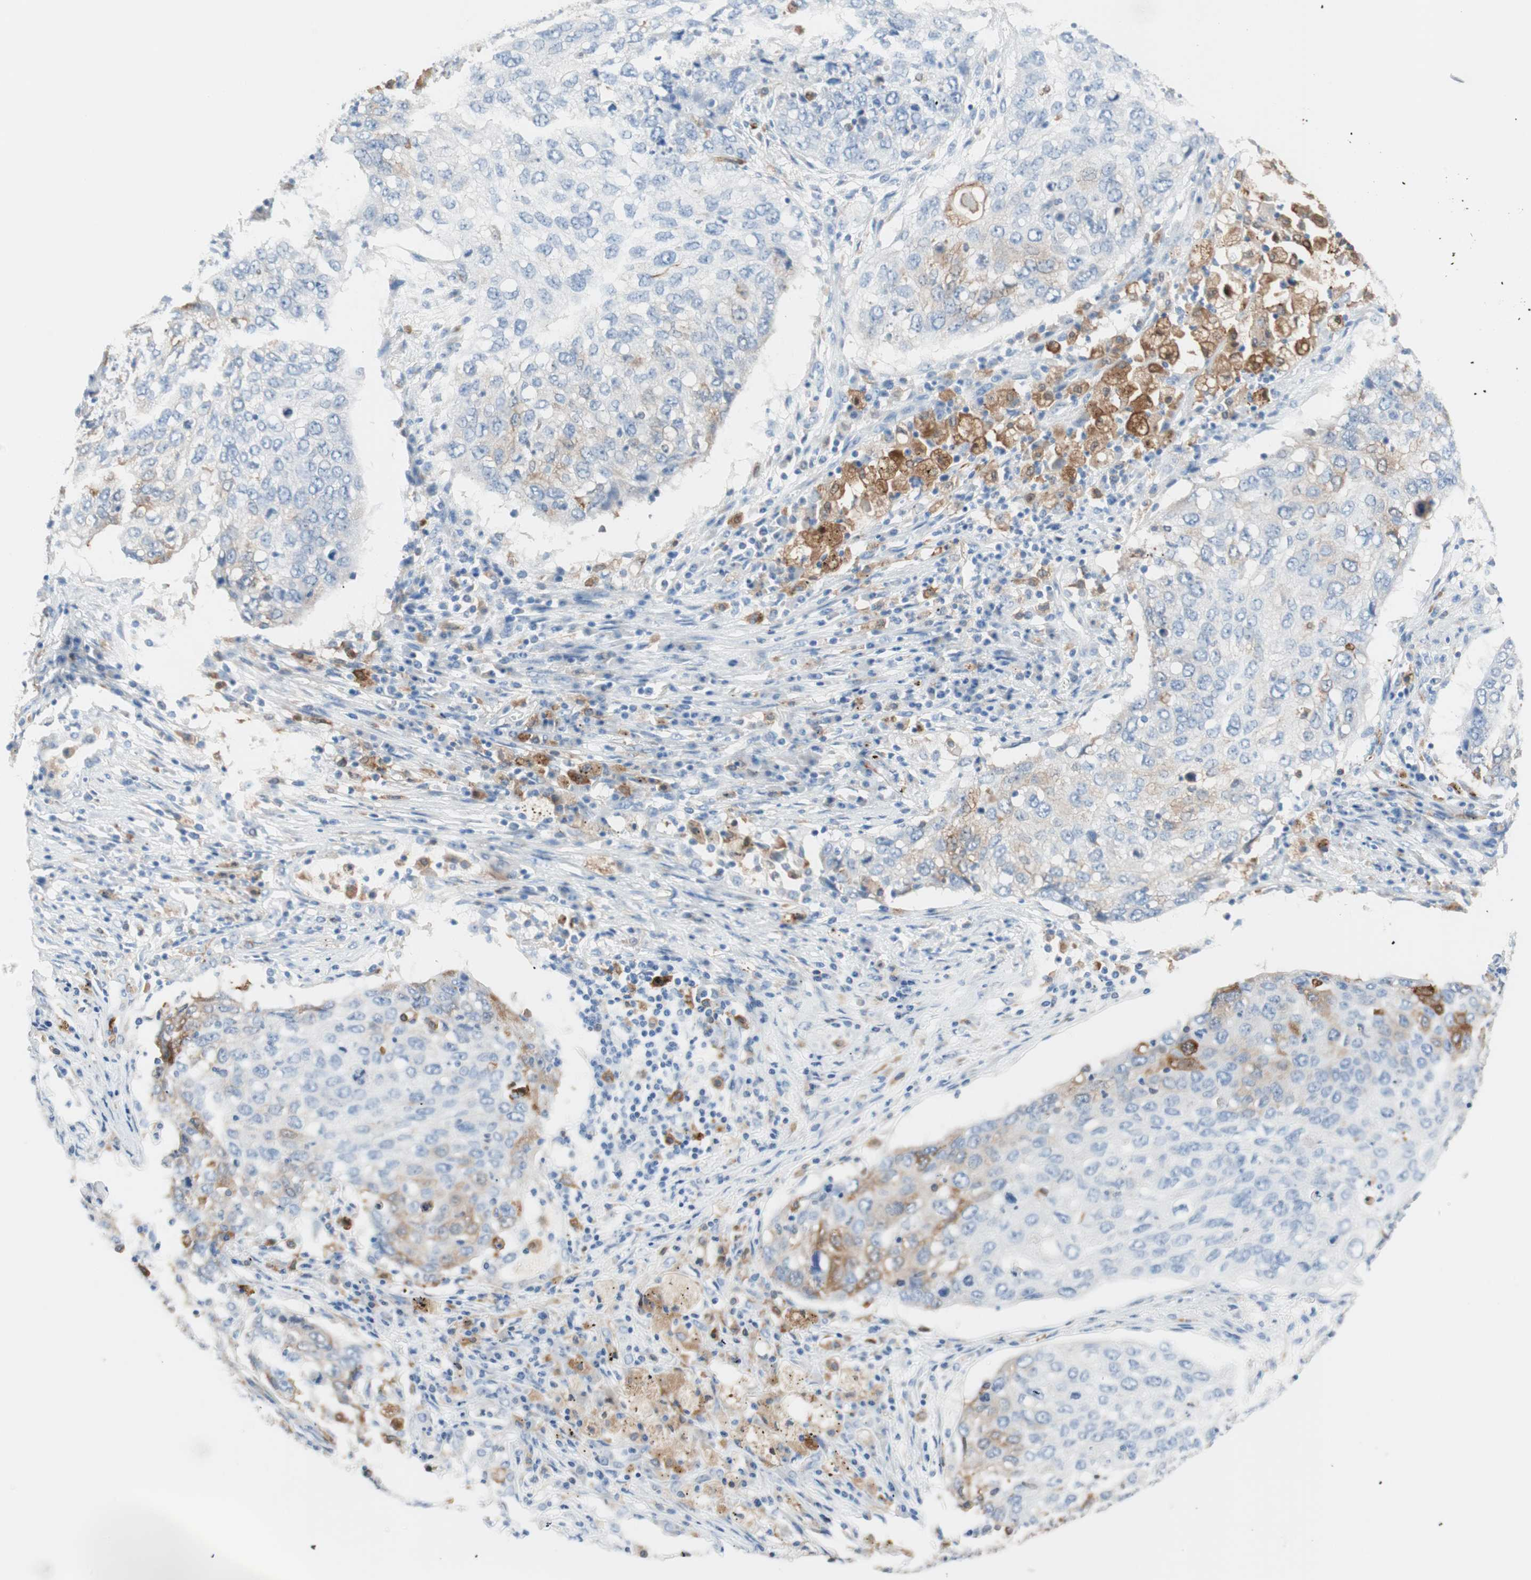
{"staining": {"intensity": "weak", "quantity": "<25%", "location": "cytoplasmic/membranous"}, "tissue": "lung cancer", "cell_type": "Tumor cells", "image_type": "cancer", "snomed": [{"axis": "morphology", "description": "Squamous cell carcinoma, NOS"}, {"axis": "topography", "description": "Lung"}], "caption": "DAB (3,3'-diaminobenzidine) immunohistochemical staining of lung cancer (squamous cell carcinoma) demonstrates no significant expression in tumor cells.", "gene": "GLUL", "patient": {"sex": "female", "age": 63}}